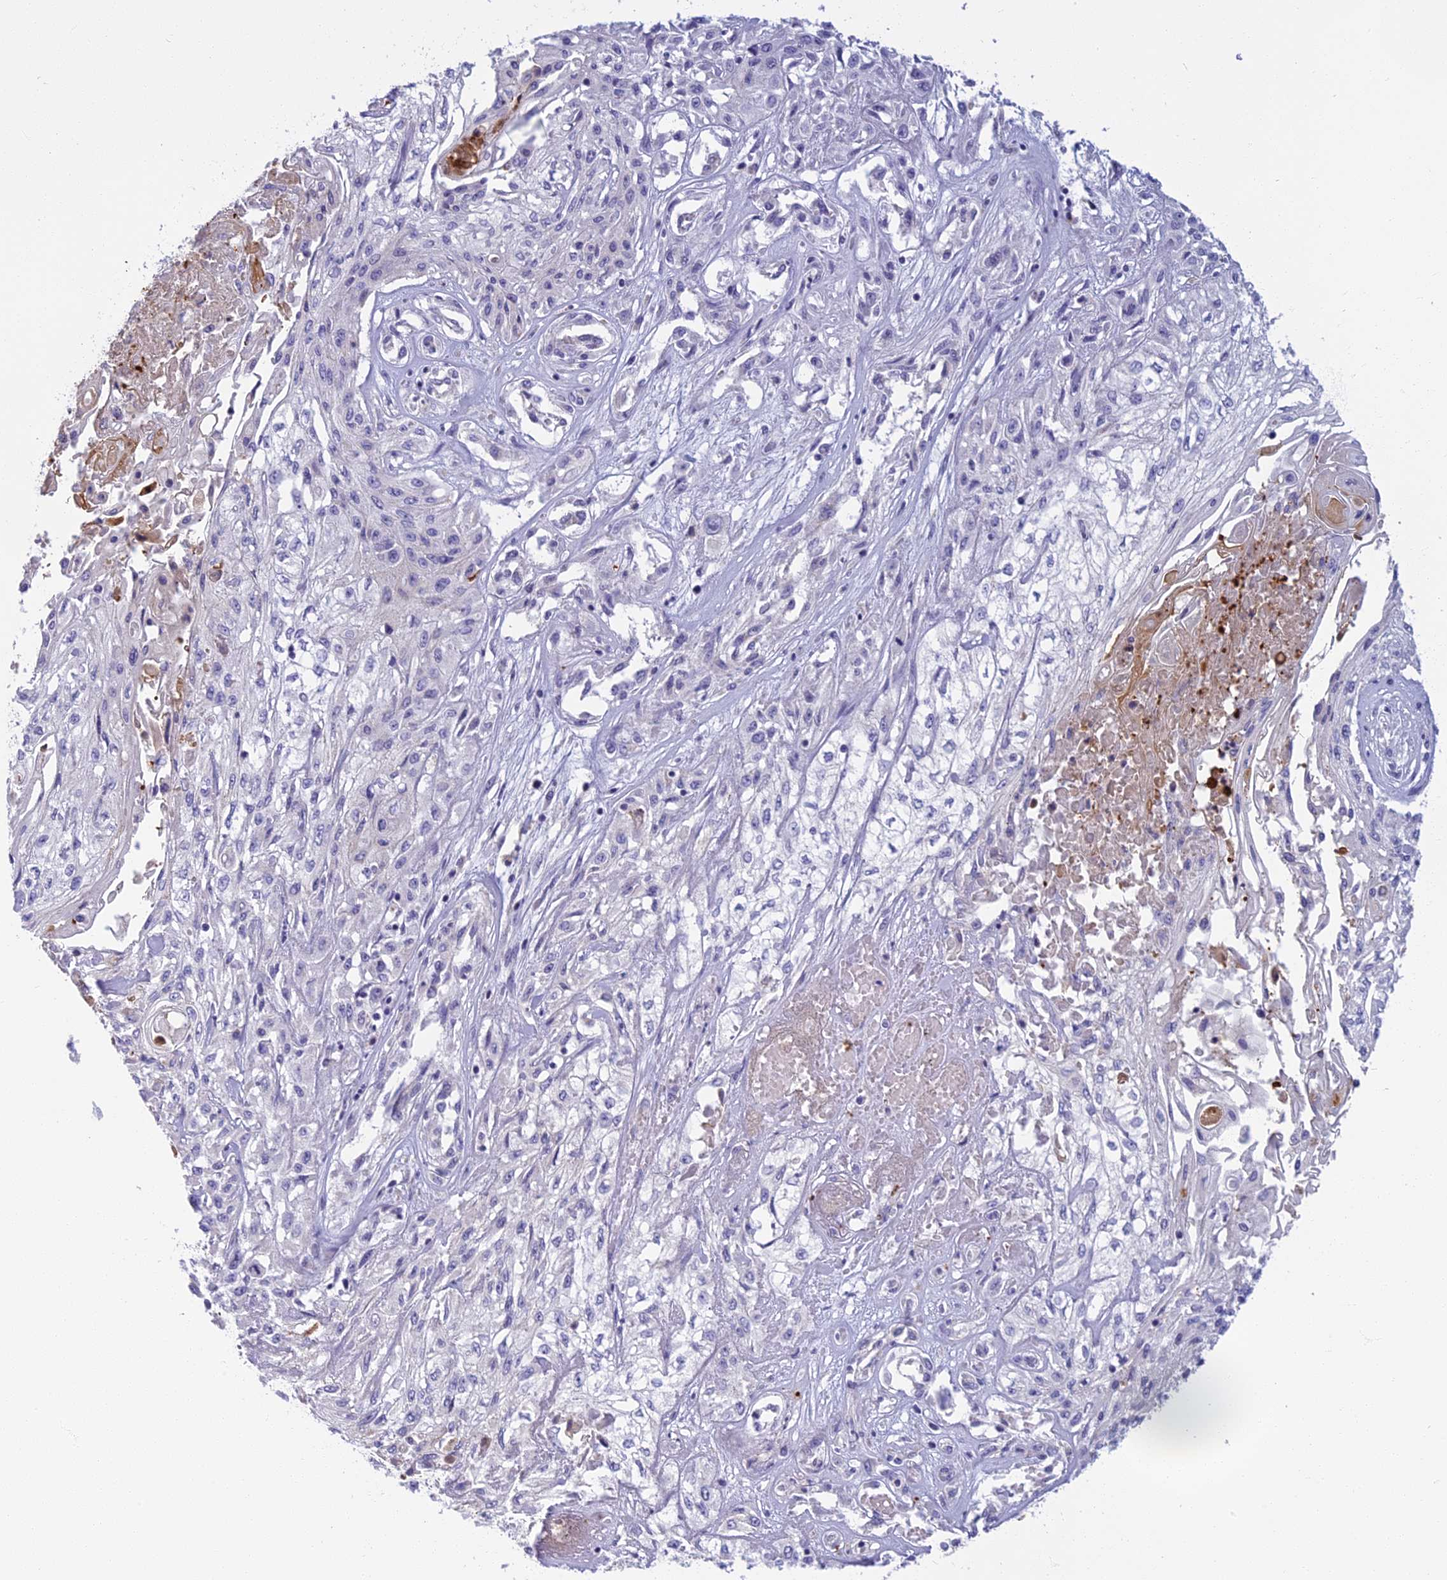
{"staining": {"intensity": "negative", "quantity": "none", "location": "none"}, "tissue": "skin cancer", "cell_type": "Tumor cells", "image_type": "cancer", "snomed": [{"axis": "morphology", "description": "Squamous cell carcinoma, NOS"}, {"axis": "morphology", "description": "Squamous cell carcinoma, metastatic, NOS"}, {"axis": "topography", "description": "Skin"}, {"axis": "topography", "description": "Lymph node"}], "caption": "The immunohistochemistry image has no significant positivity in tumor cells of skin cancer tissue. Nuclei are stained in blue.", "gene": "SEMA7A", "patient": {"sex": "male", "age": 75}}